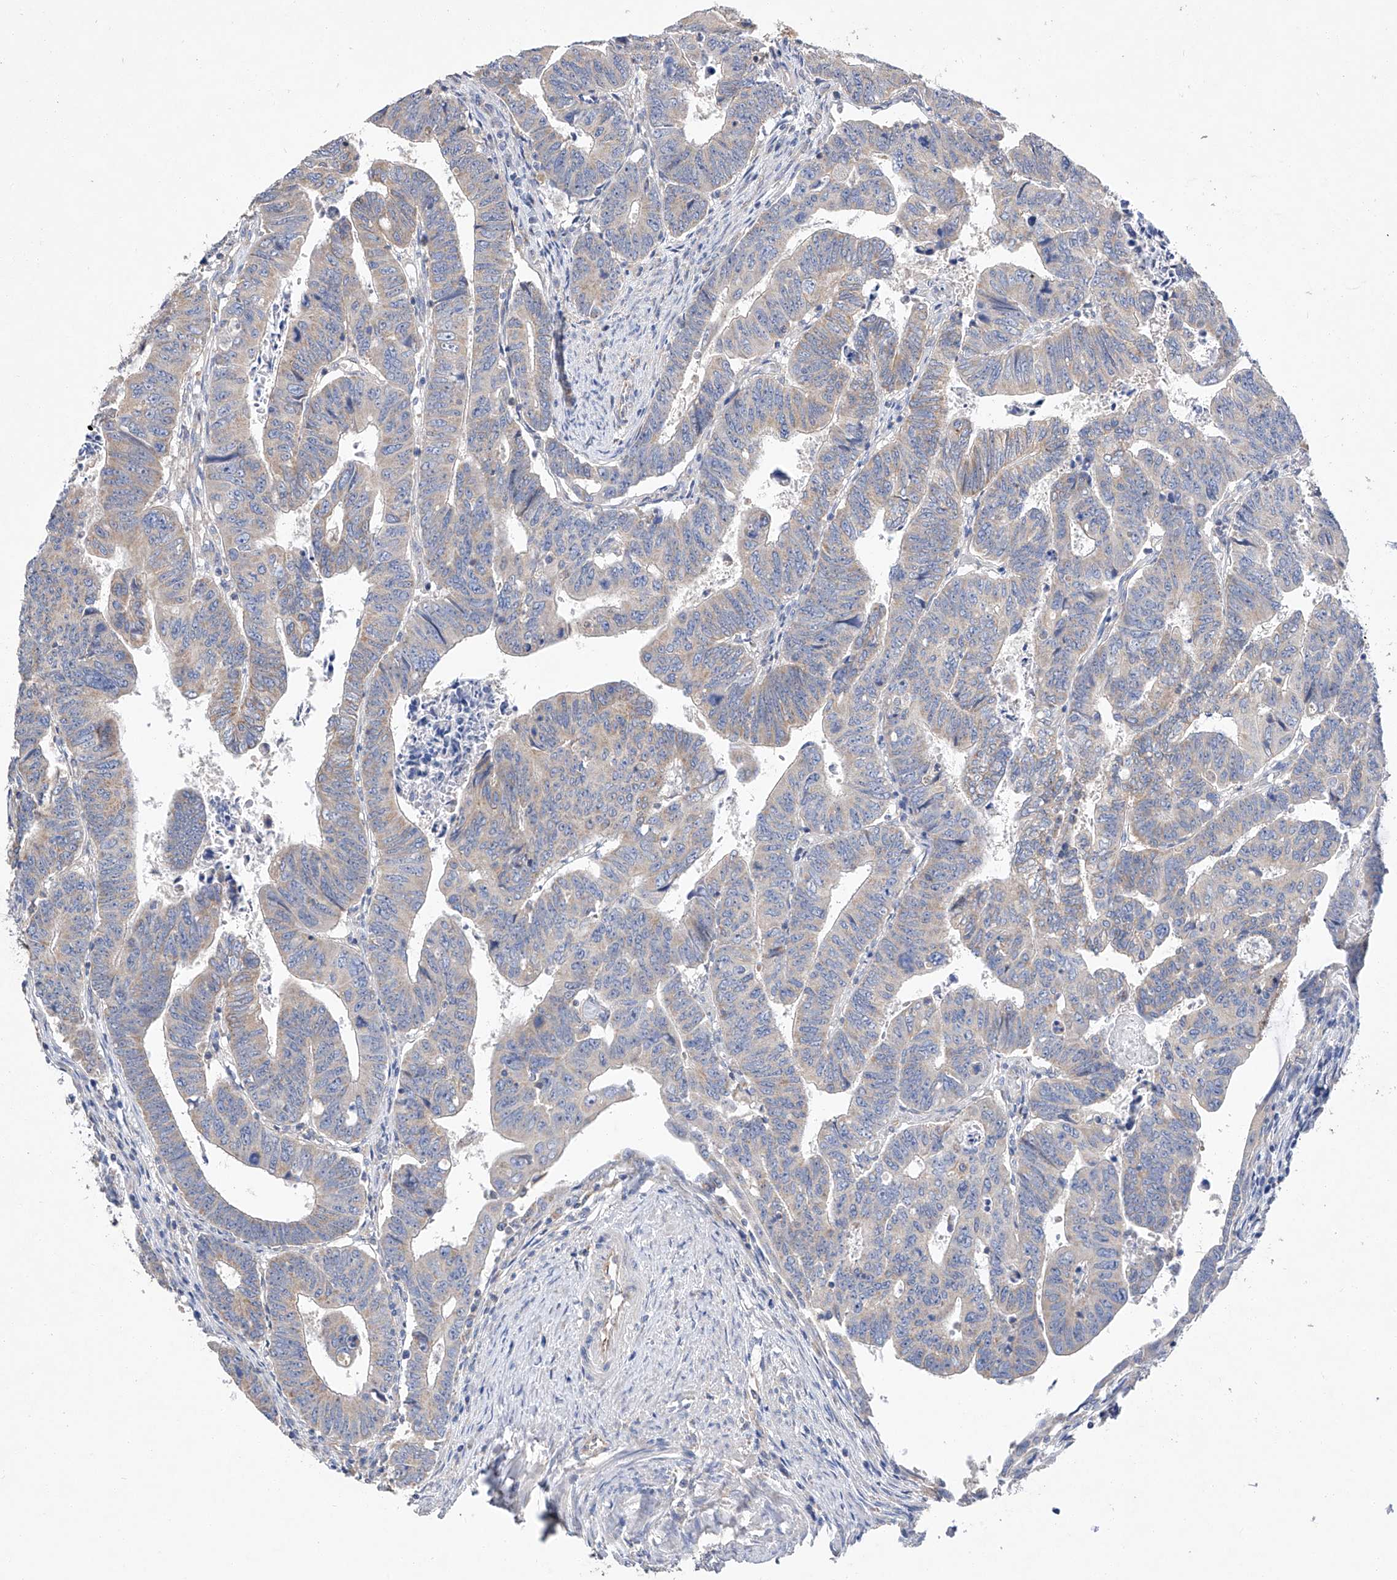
{"staining": {"intensity": "negative", "quantity": "none", "location": "none"}, "tissue": "colorectal cancer", "cell_type": "Tumor cells", "image_type": "cancer", "snomed": [{"axis": "morphology", "description": "Normal tissue, NOS"}, {"axis": "morphology", "description": "Adenocarcinoma, NOS"}, {"axis": "topography", "description": "Rectum"}], "caption": "Immunohistochemical staining of colorectal cancer (adenocarcinoma) shows no significant staining in tumor cells. (Immunohistochemistry (ihc), brightfield microscopy, high magnification).", "gene": "AMD1", "patient": {"sex": "female", "age": 65}}